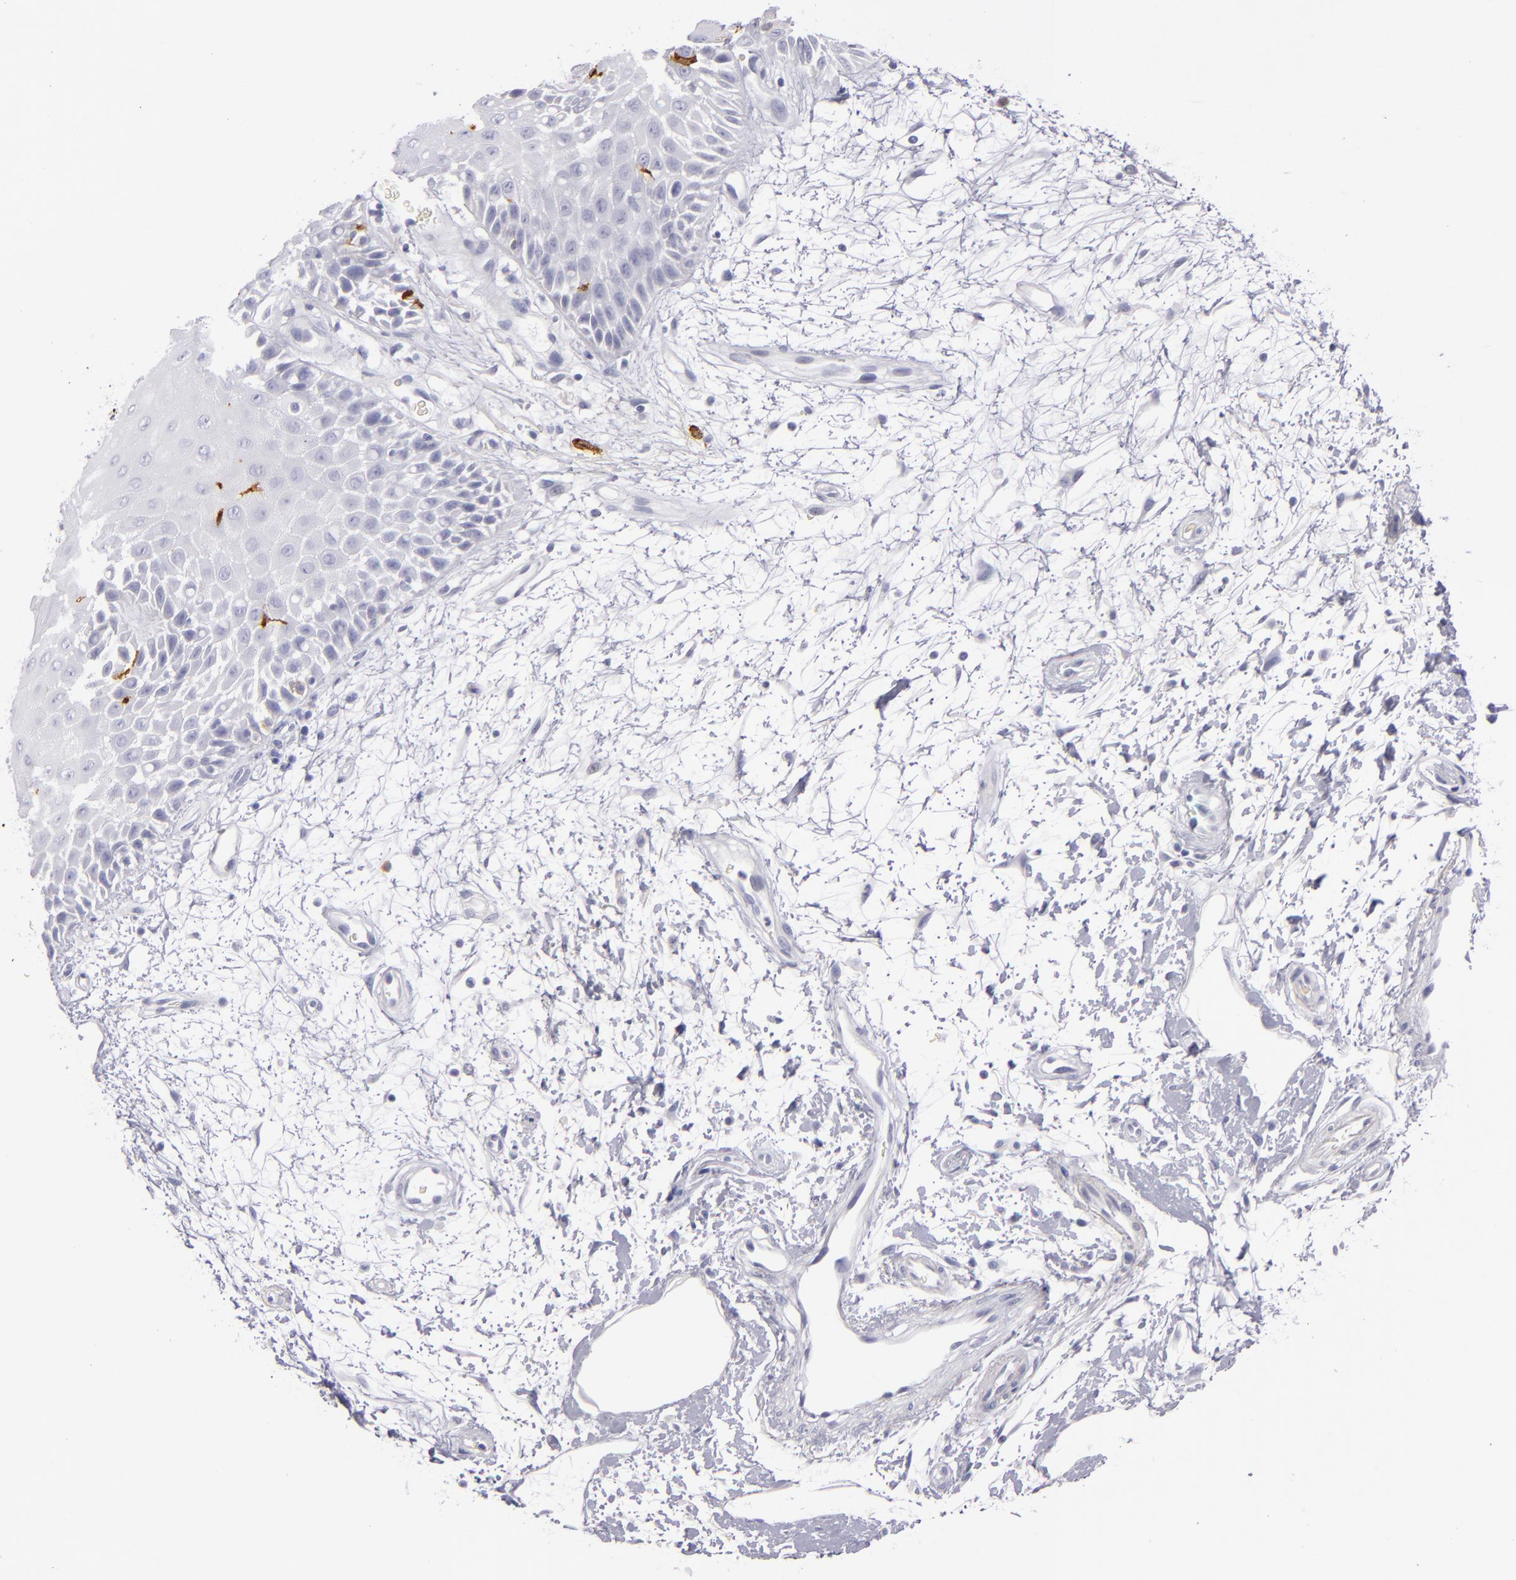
{"staining": {"intensity": "negative", "quantity": "none", "location": "none"}, "tissue": "oral mucosa", "cell_type": "Squamous epithelial cells", "image_type": "normal", "snomed": [{"axis": "morphology", "description": "Normal tissue, NOS"}, {"axis": "morphology", "description": "Squamous cell carcinoma, NOS"}, {"axis": "topography", "description": "Skeletal muscle"}, {"axis": "topography", "description": "Oral tissue"}, {"axis": "topography", "description": "Head-Neck"}], "caption": "This is a histopathology image of IHC staining of benign oral mucosa, which shows no expression in squamous epithelial cells.", "gene": "CD207", "patient": {"sex": "female", "age": 84}}